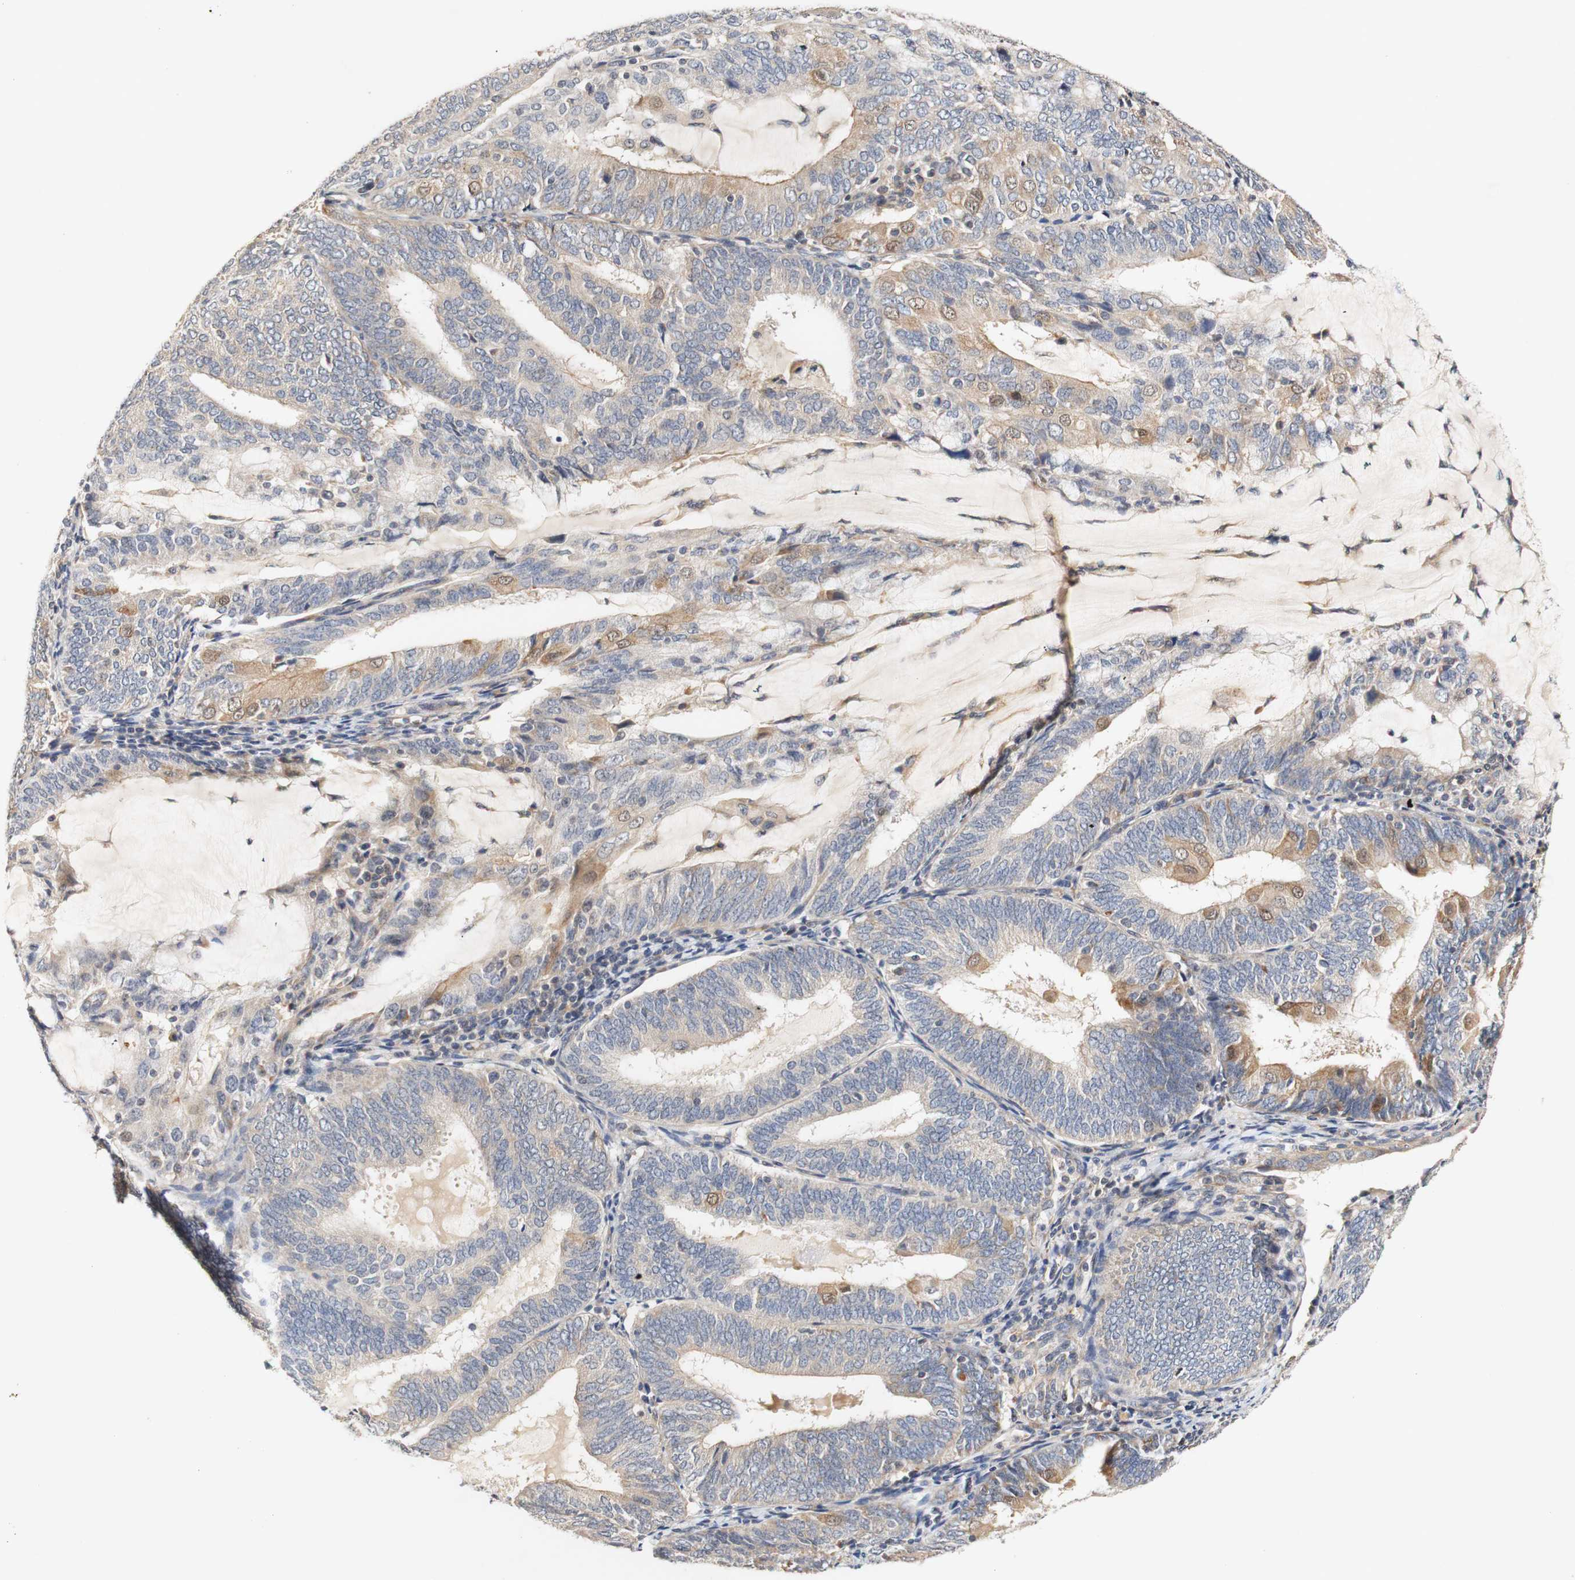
{"staining": {"intensity": "weak", "quantity": ">75%", "location": "cytoplasmic/membranous"}, "tissue": "endometrial cancer", "cell_type": "Tumor cells", "image_type": "cancer", "snomed": [{"axis": "morphology", "description": "Adenocarcinoma, NOS"}, {"axis": "topography", "description": "Endometrium"}], "caption": "Immunohistochemistry (IHC) micrograph of neoplastic tissue: endometrial adenocarcinoma stained using IHC shows low levels of weak protein expression localized specifically in the cytoplasmic/membranous of tumor cells, appearing as a cytoplasmic/membranous brown color.", "gene": "PIN1", "patient": {"sex": "female", "age": 81}}